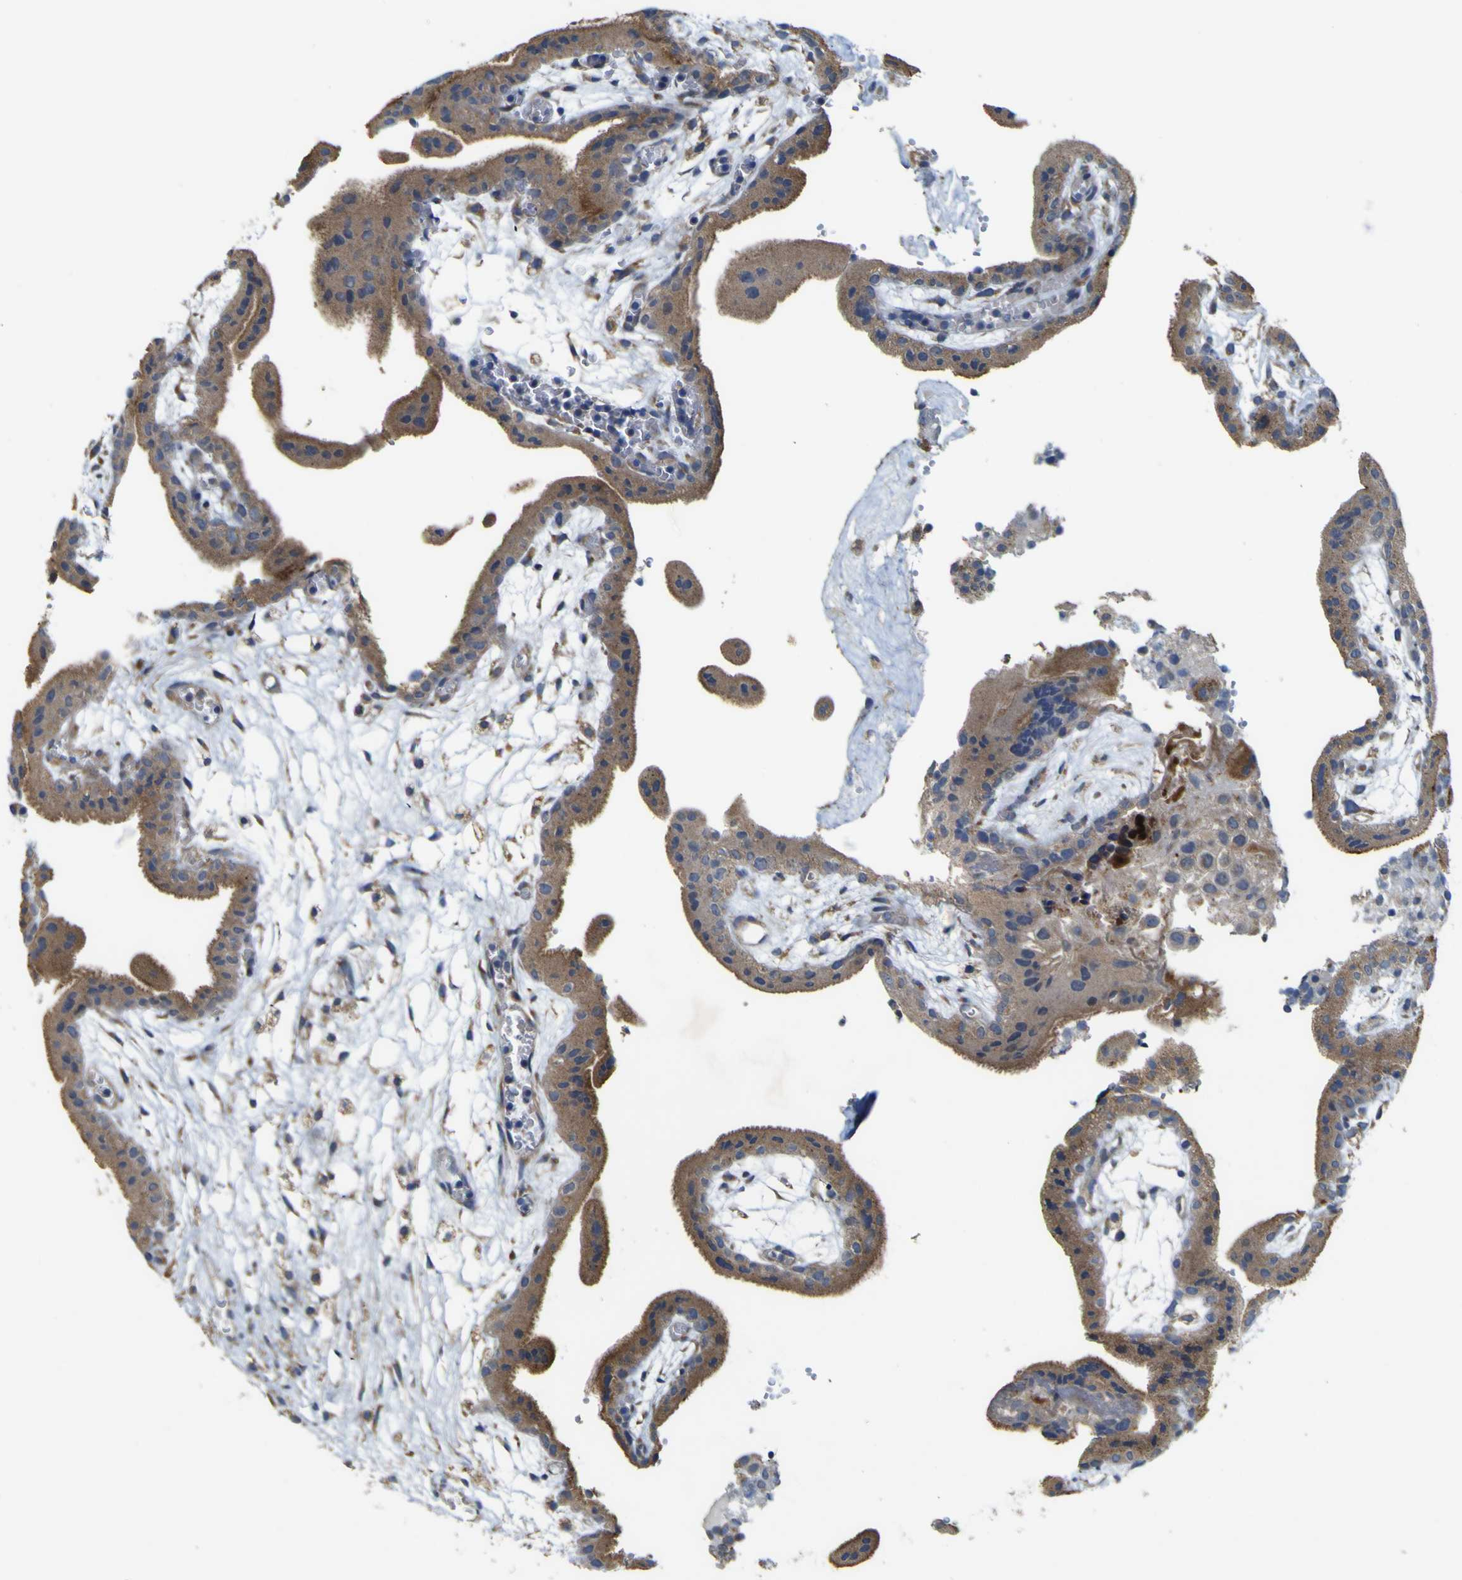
{"staining": {"intensity": "moderate", "quantity": ">75%", "location": "cytoplasmic/membranous"}, "tissue": "placenta", "cell_type": "Decidual cells", "image_type": "normal", "snomed": [{"axis": "morphology", "description": "Normal tissue, NOS"}, {"axis": "topography", "description": "Placenta"}], "caption": "Immunohistochemical staining of normal human placenta displays moderate cytoplasmic/membranous protein positivity in approximately >75% of decidual cells.", "gene": "IRAK2", "patient": {"sex": "female", "age": 18}}